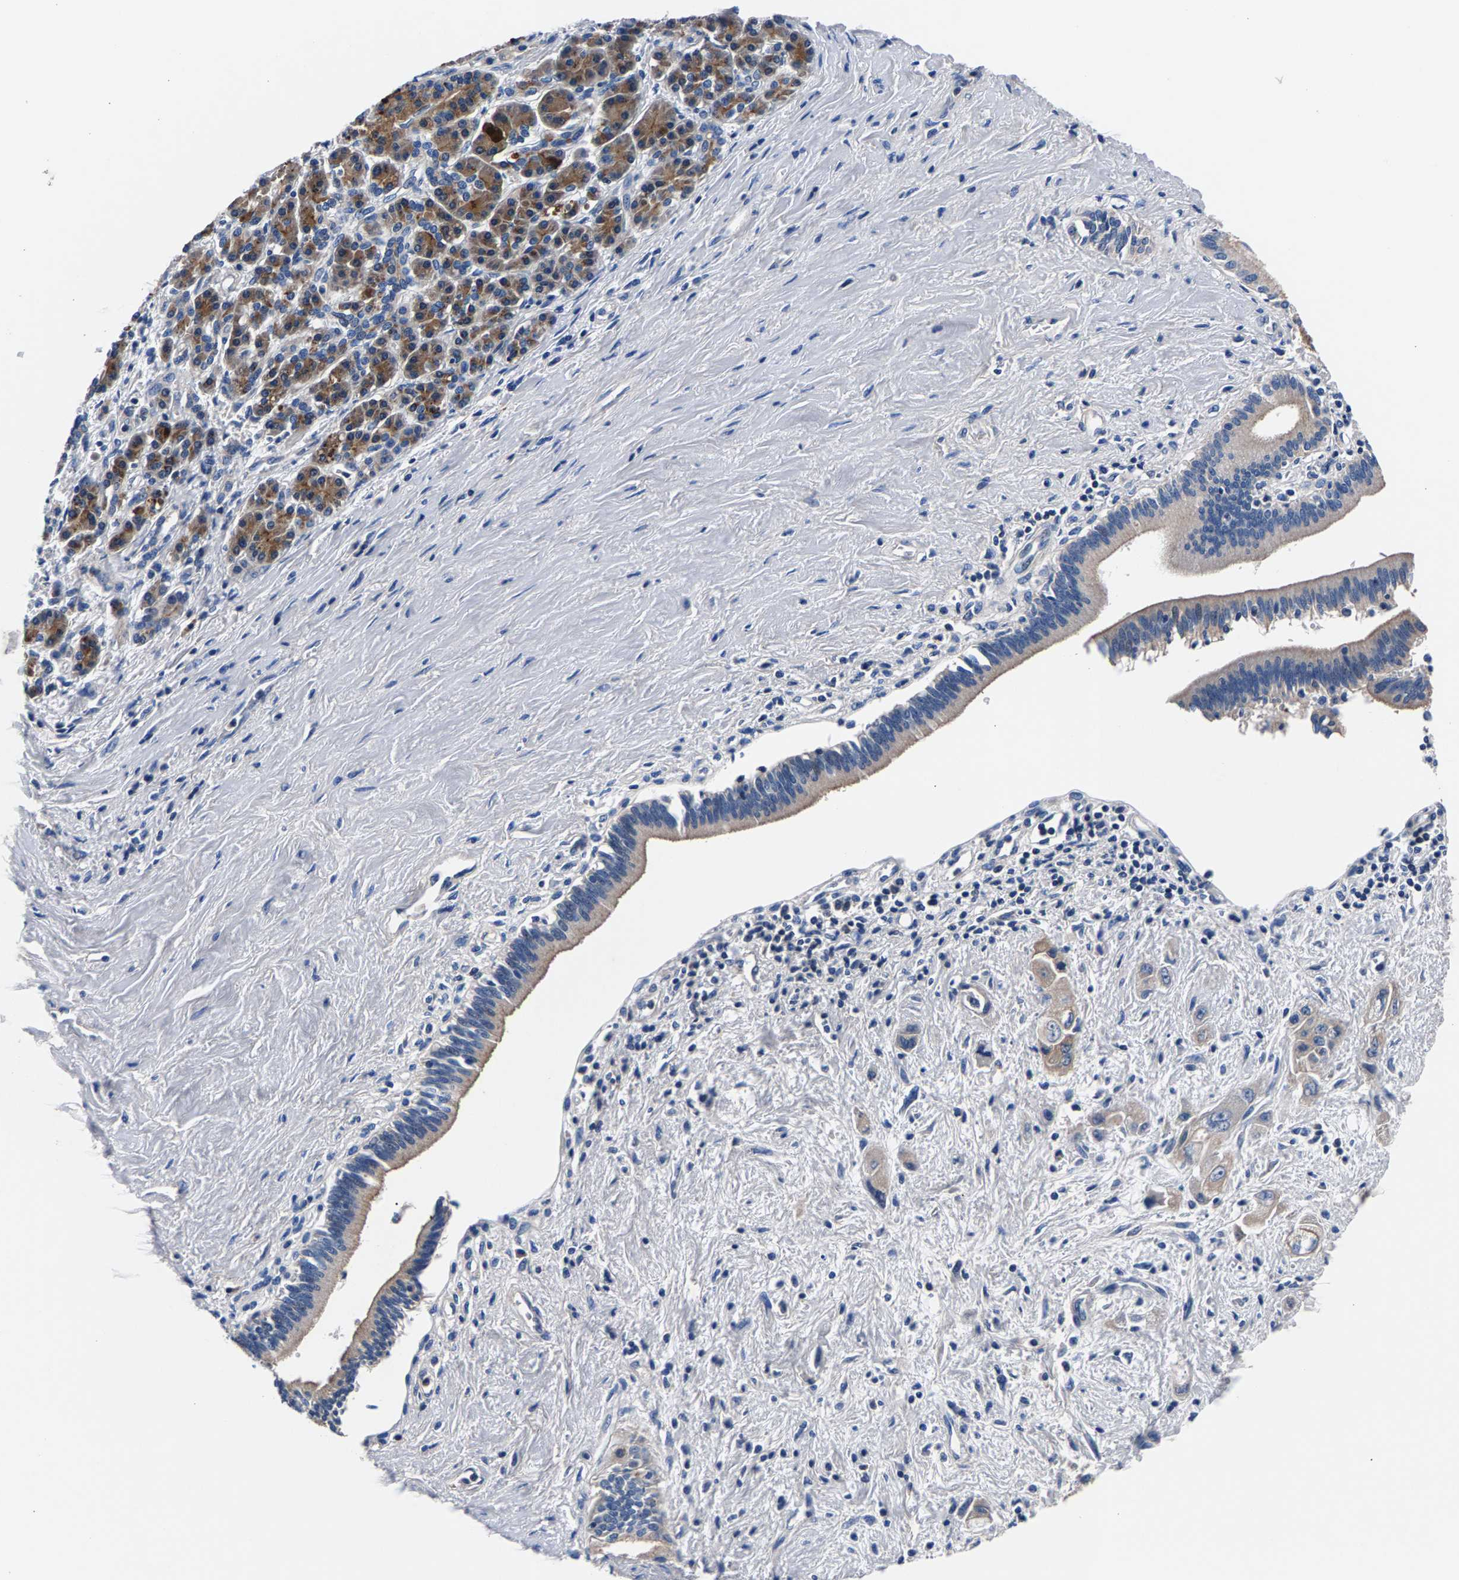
{"staining": {"intensity": "weak", "quantity": ">75%", "location": "cytoplasmic/membranous"}, "tissue": "pancreatic cancer", "cell_type": "Tumor cells", "image_type": "cancer", "snomed": [{"axis": "morphology", "description": "Adenocarcinoma, NOS"}, {"axis": "topography", "description": "Pancreas"}], "caption": "Pancreatic adenocarcinoma stained with a protein marker reveals weak staining in tumor cells.", "gene": "PHF24", "patient": {"sex": "female", "age": 66}}